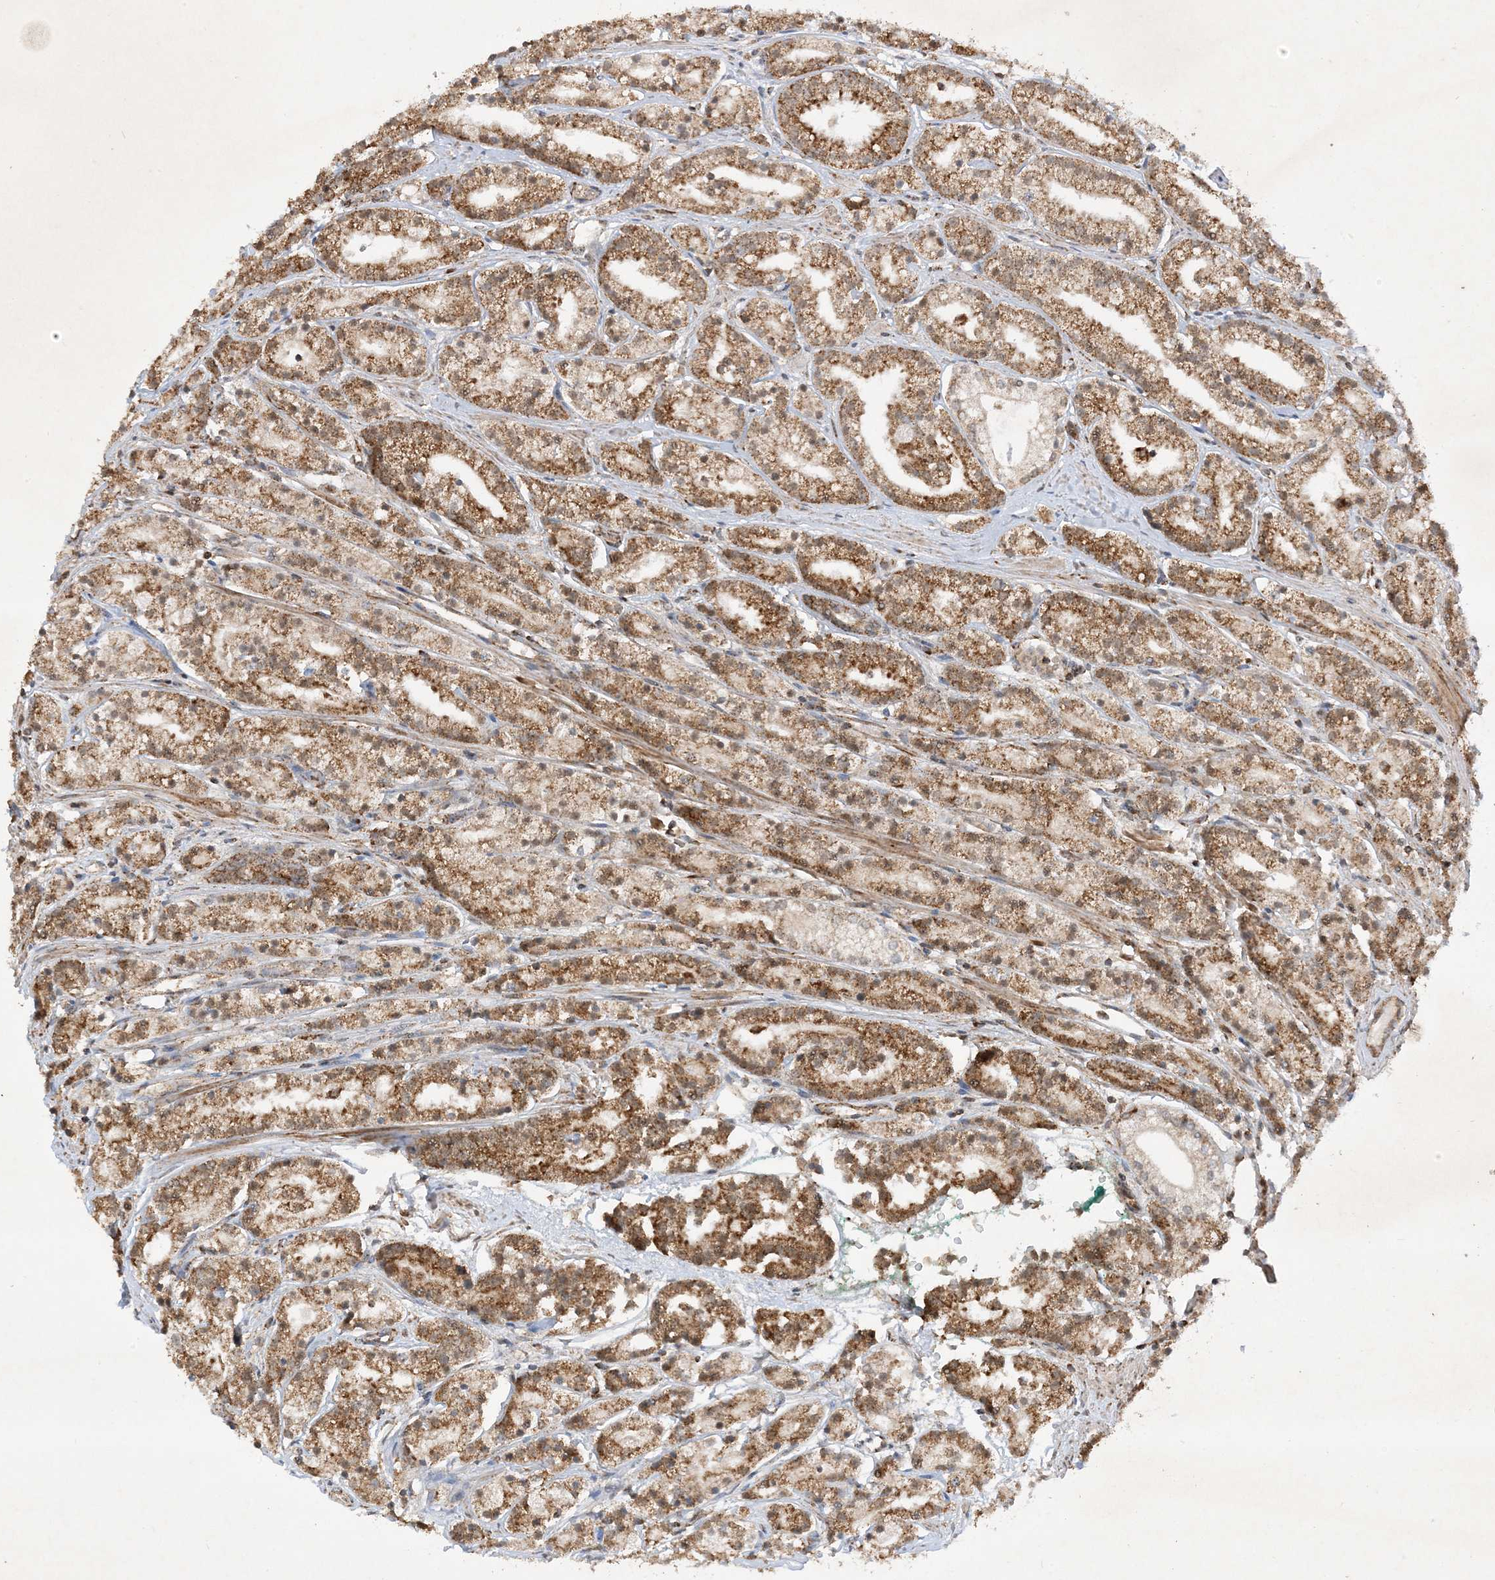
{"staining": {"intensity": "moderate", "quantity": ">75%", "location": "cytoplasmic/membranous"}, "tissue": "prostate cancer", "cell_type": "Tumor cells", "image_type": "cancer", "snomed": [{"axis": "morphology", "description": "Adenocarcinoma, High grade"}, {"axis": "topography", "description": "Prostate"}], "caption": "This is an image of immunohistochemistry (IHC) staining of prostate cancer (adenocarcinoma (high-grade)), which shows moderate positivity in the cytoplasmic/membranous of tumor cells.", "gene": "NDUFAF3", "patient": {"sex": "male", "age": 69}}